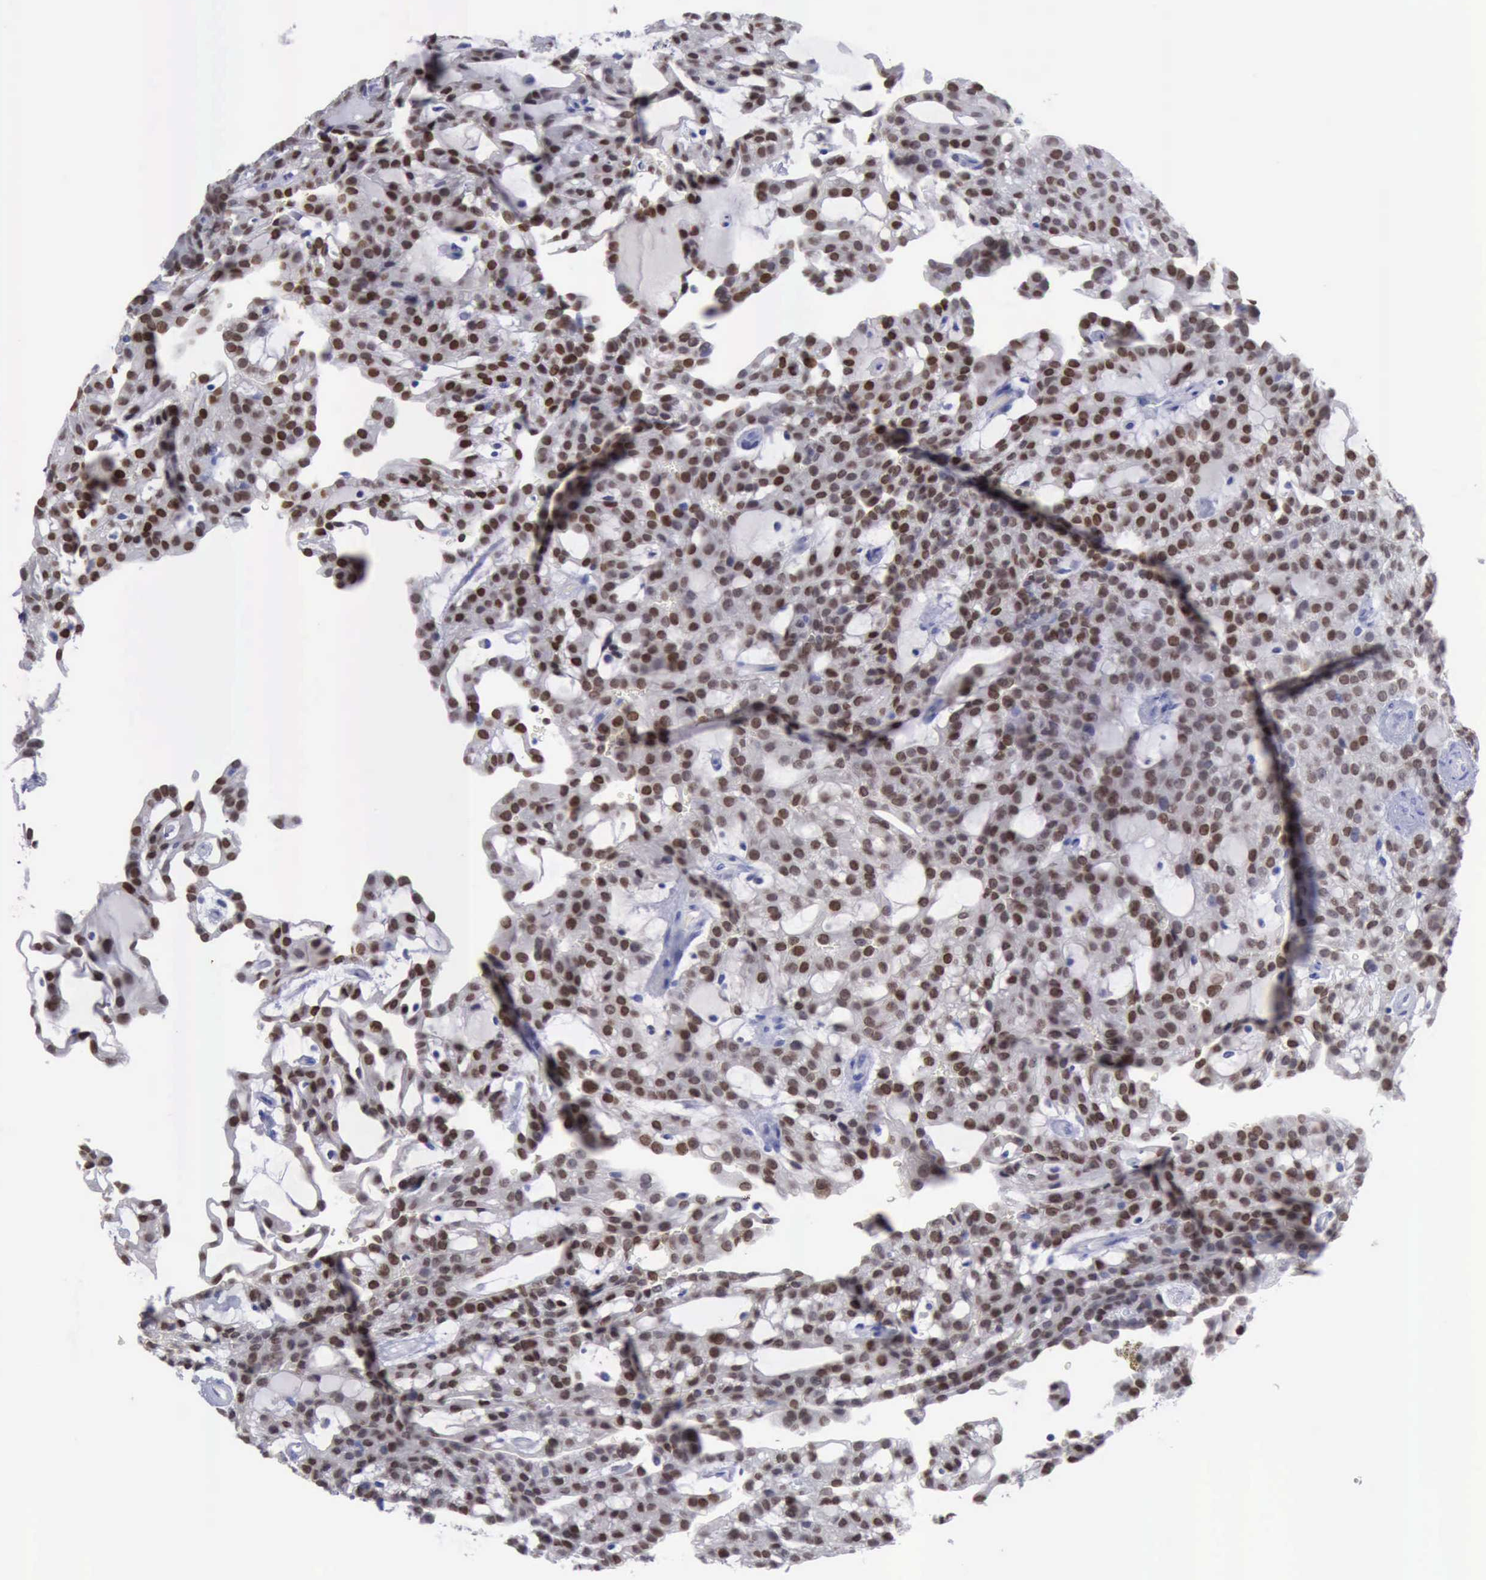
{"staining": {"intensity": "strong", "quantity": ">75%", "location": "nuclear"}, "tissue": "renal cancer", "cell_type": "Tumor cells", "image_type": "cancer", "snomed": [{"axis": "morphology", "description": "Adenocarcinoma, NOS"}, {"axis": "topography", "description": "Kidney"}], "caption": "An IHC image of neoplastic tissue is shown. Protein staining in brown shows strong nuclear positivity in adenocarcinoma (renal) within tumor cells.", "gene": "SATB2", "patient": {"sex": "male", "age": 63}}